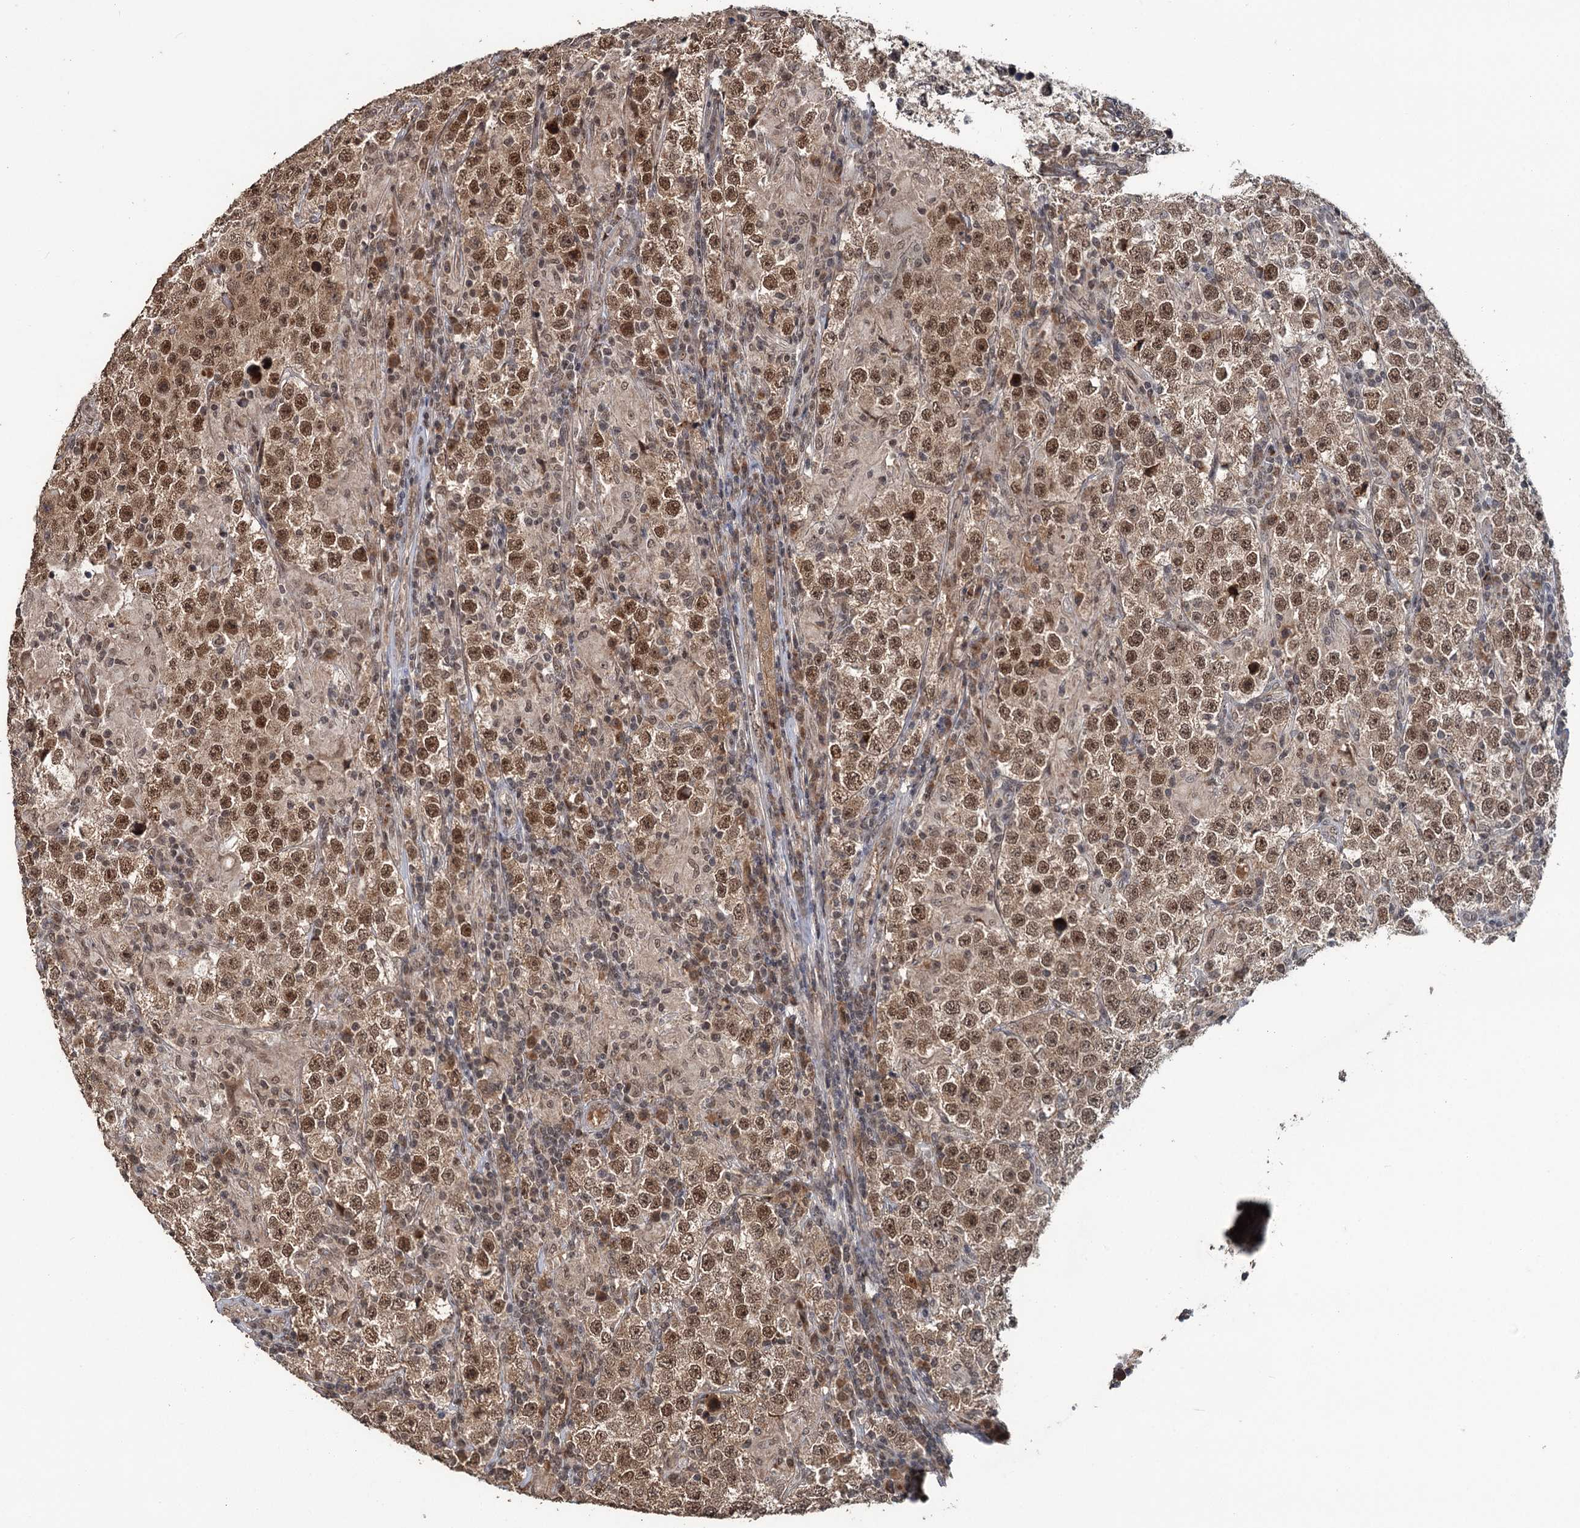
{"staining": {"intensity": "moderate", "quantity": ">75%", "location": "cytoplasmic/membranous,nuclear"}, "tissue": "testis cancer", "cell_type": "Tumor cells", "image_type": "cancer", "snomed": [{"axis": "morphology", "description": "Normal tissue, NOS"}, {"axis": "morphology", "description": "Urothelial carcinoma, High grade"}, {"axis": "morphology", "description": "Seminoma, NOS"}, {"axis": "morphology", "description": "Carcinoma, Embryonal, NOS"}, {"axis": "topography", "description": "Urinary bladder"}, {"axis": "topography", "description": "Testis"}], "caption": "Immunohistochemistry (IHC) staining of embryonal carcinoma (testis), which displays medium levels of moderate cytoplasmic/membranous and nuclear expression in approximately >75% of tumor cells indicating moderate cytoplasmic/membranous and nuclear protein staining. The staining was performed using DAB (3,3'-diaminobenzidine) (brown) for protein detection and nuclei were counterstained in hematoxylin (blue).", "gene": "KANSL2", "patient": {"sex": "male", "age": 41}}